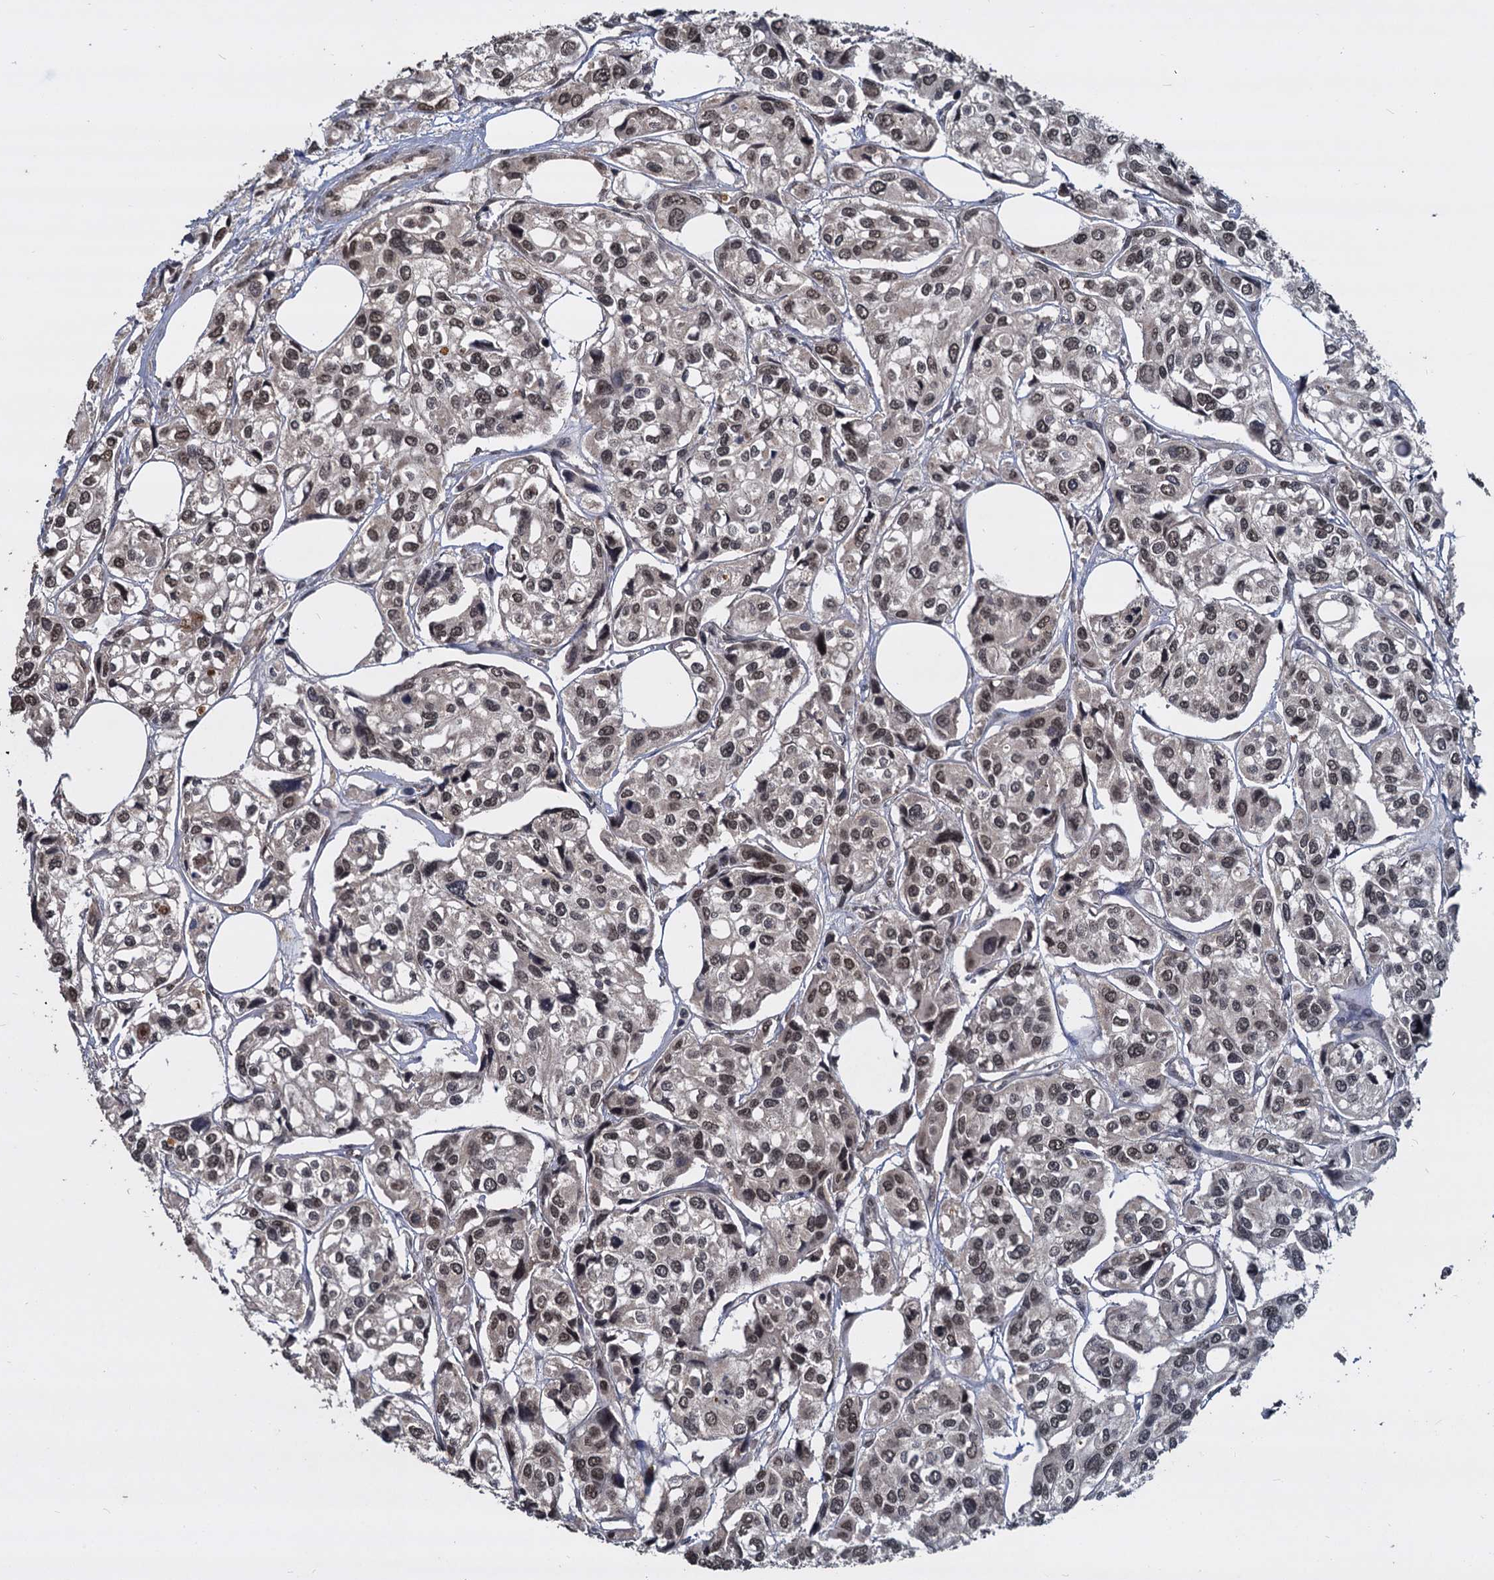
{"staining": {"intensity": "moderate", "quantity": "25%-75%", "location": "nuclear"}, "tissue": "urothelial cancer", "cell_type": "Tumor cells", "image_type": "cancer", "snomed": [{"axis": "morphology", "description": "Urothelial carcinoma, High grade"}, {"axis": "topography", "description": "Urinary bladder"}], "caption": "There is medium levels of moderate nuclear expression in tumor cells of urothelial cancer, as demonstrated by immunohistochemical staining (brown color).", "gene": "FAM216B", "patient": {"sex": "male", "age": 67}}